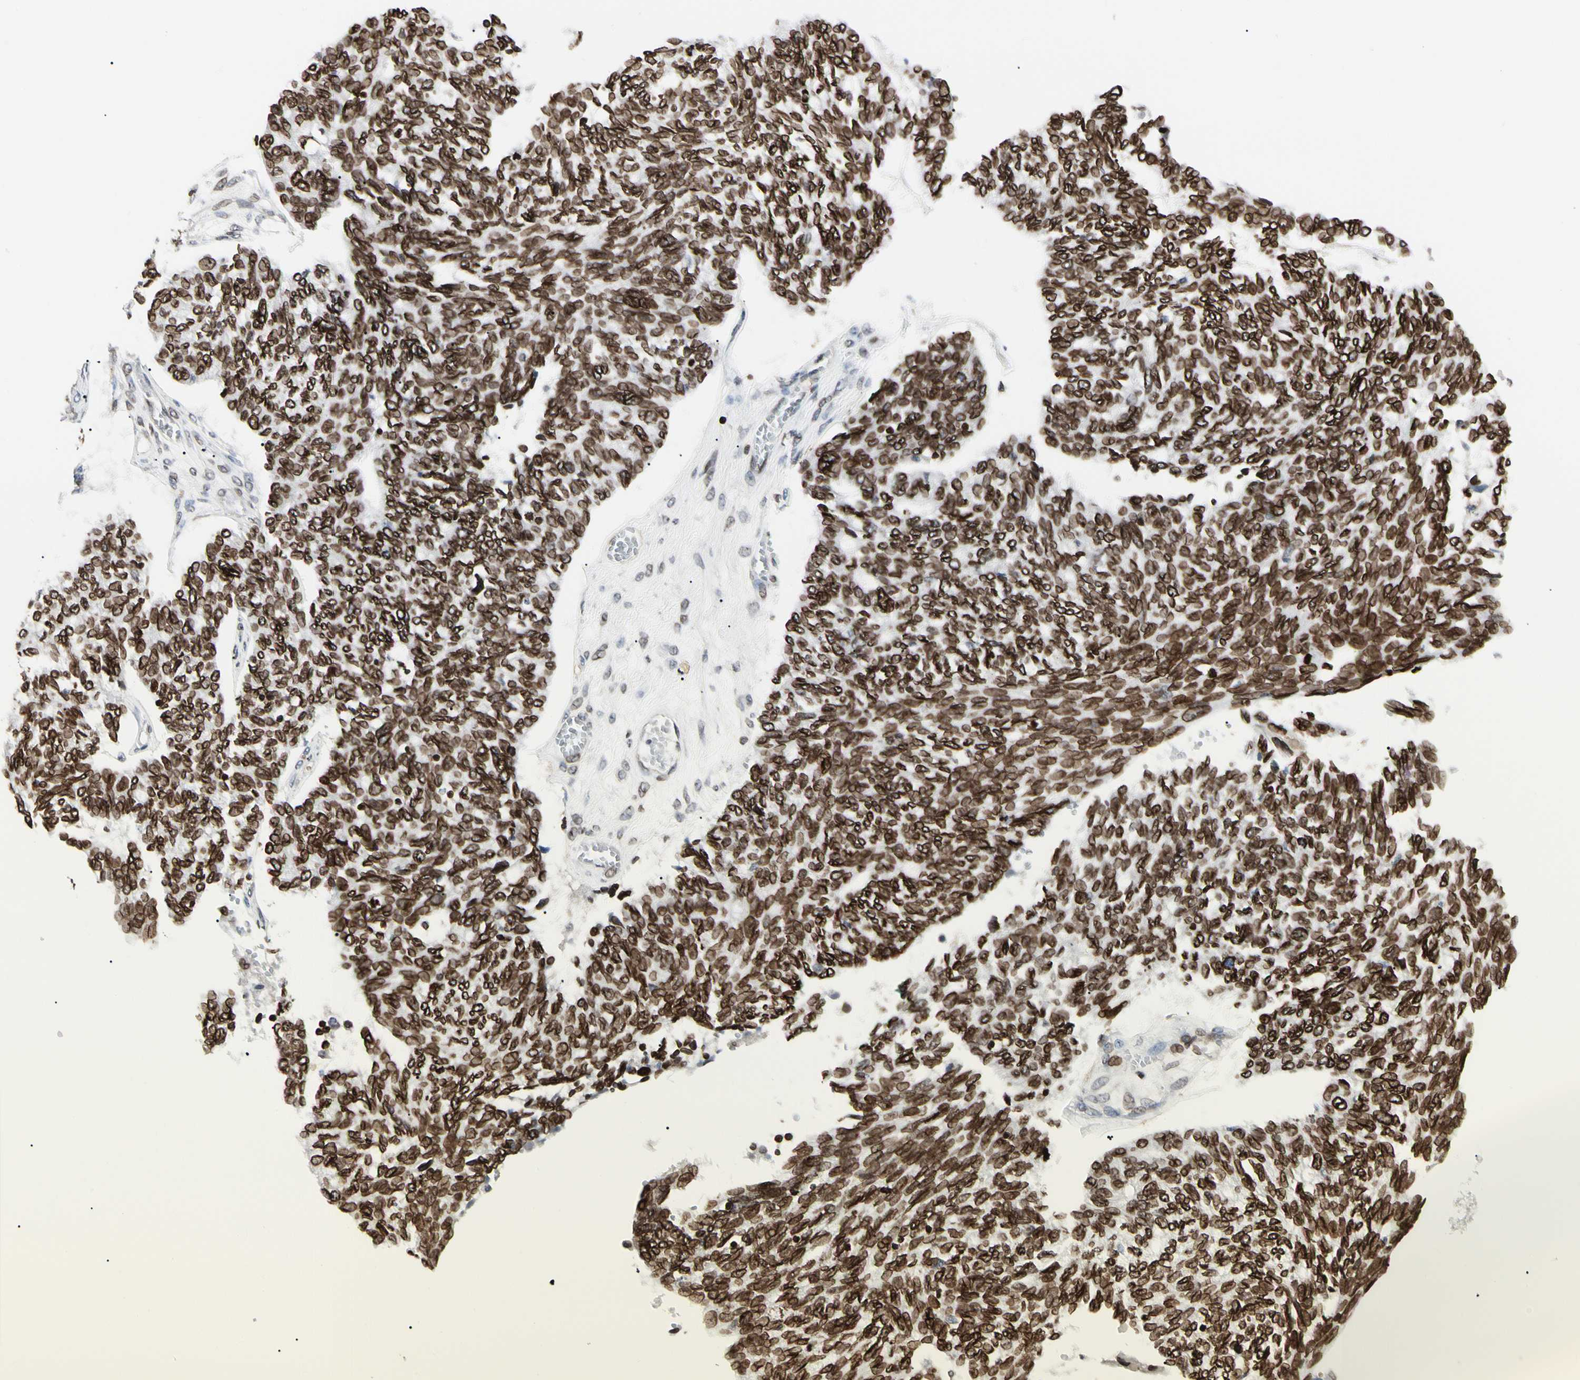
{"staining": {"intensity": "strong", "quantity": ">75%", "location": "cytoplasmic/membranous,nuclear"}, "tissue": "ovarian cancer", "cell_type": "Tumor cells", "image_type": "cancer", "snomed": [{"axis": "morphology", "description": "Cystadenocarcinoma, serous, NOS"}, {"axis": "topography", "description": "Ovary"}], "caption": "This is an image of immunohistochemistry (IHC) staining of ovarian serous cystadenocarcinoma, which shows strong staining in the cytoplasmic/membranous and nuclear of tumor cells.", "gene": "TMPO", "patient": {"sex": "female", "age": 79}}